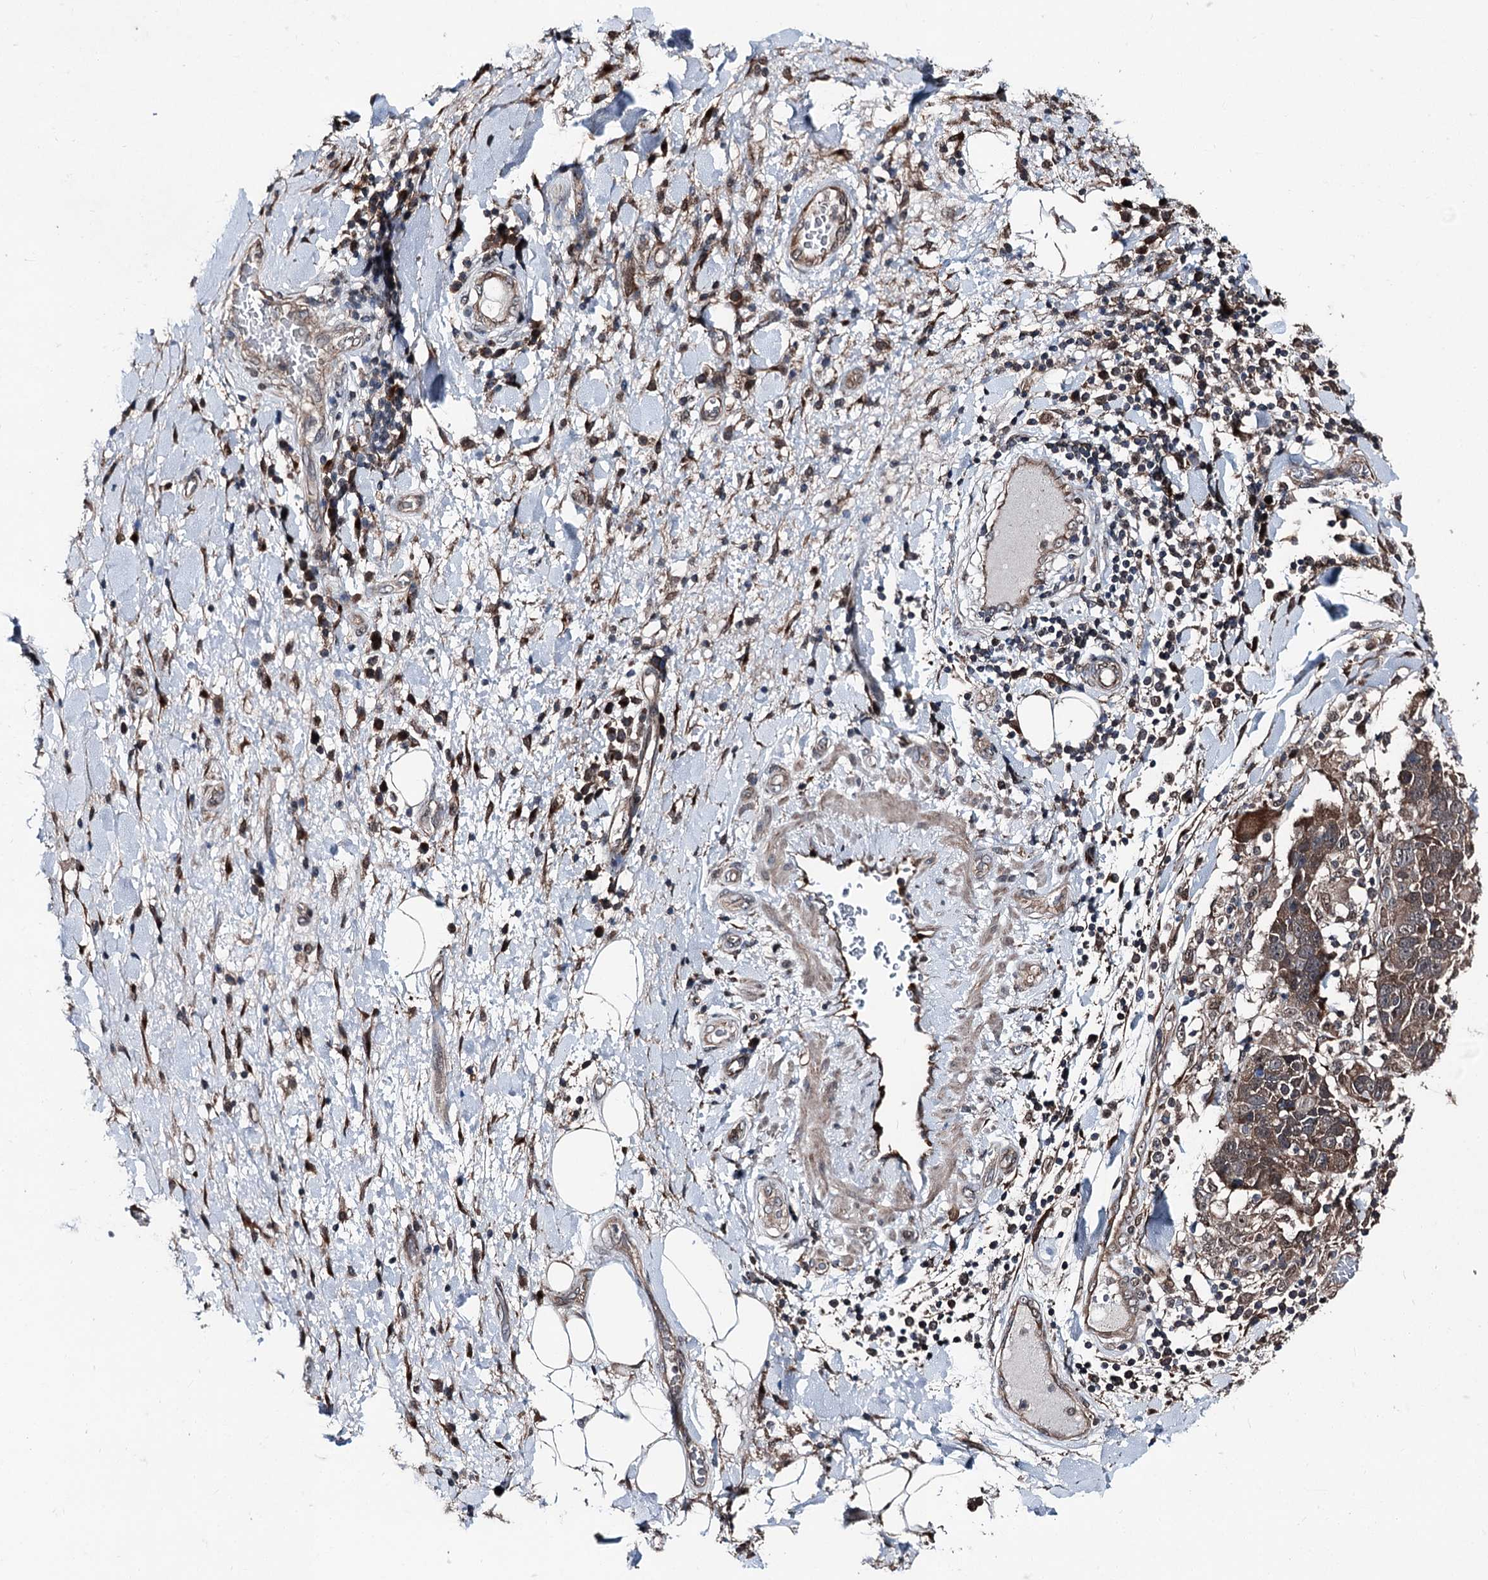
{"staining": {"intensity": "weak", "quantity": ">75%", "location": "cytoplasmic/membranous,nuclear"}, "tissue": "adipose tissue", "cell_type": "Adipocytes", "image_type": "normal", "snomed": [{"axis": "morphology", "description": "Normal tissue, NOS"}, {"axis": "morphology", "description": "Squamous cell carcinoma, NOS"}, {"axis": "topography", "description": "Lymph node"}, {"axis": "topography", "description": "Bronchus"}, {"axis": "topography", "description": "Lung"}], "caption": "Immunohistochemical staining of normal human adipose tissue shows low levels of weak cytoplasmic/membranous,nuclear expression in about >75% of adipocytes. (DAB (3,3'-diaminobenzidine) IHC, brown staining for protein, blue staining for nuclei).", "gene": "PSMD13", "patient": {"sex": "male", "age": 66}}